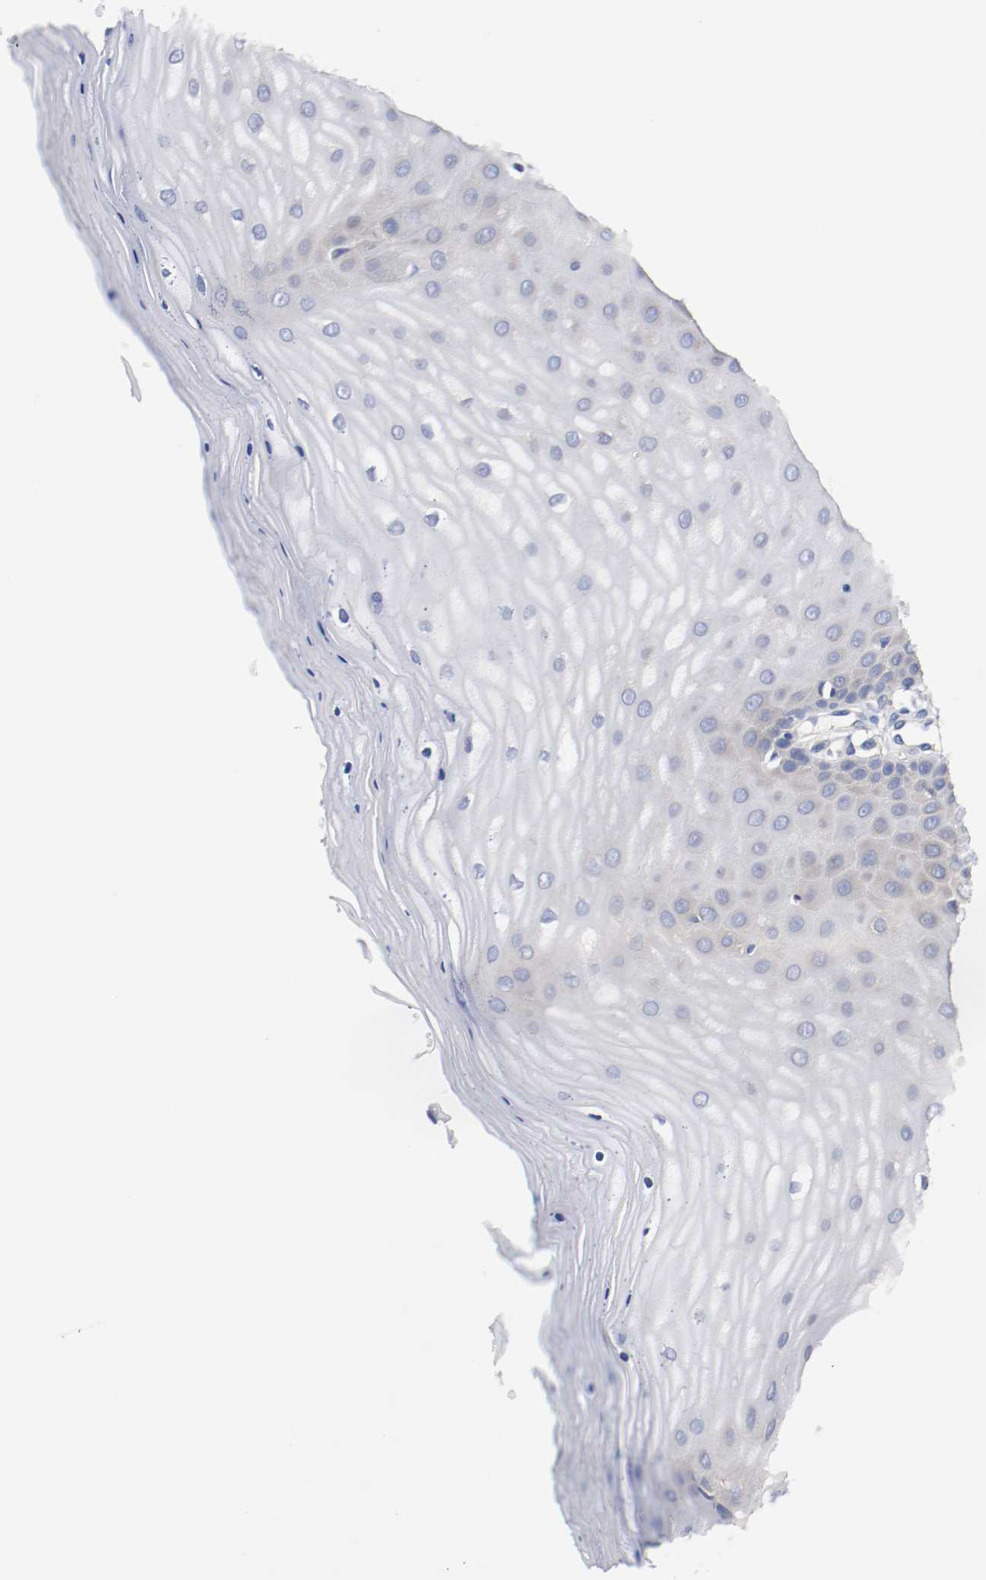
{"staining": {"intensity": "weak", "quantity": ">75%", "location": "cytoplasmic/membranous"}, "tissue": "cervix", "cell_type": "Glandular cells", "image_type": "normal", "snomed": [{"axis": "morphology", "description": "Normal tissue, NOS"}, {"axis": "topography", "description": "Cervix"}], "caption": "Cervix stained for a protein (brown) demonstrates weak cytoplasmic/membranous positive staining in approximately >75% of glandular cells.", "gene": "HGS", "patient": {"sex": "female", "age": 55}}